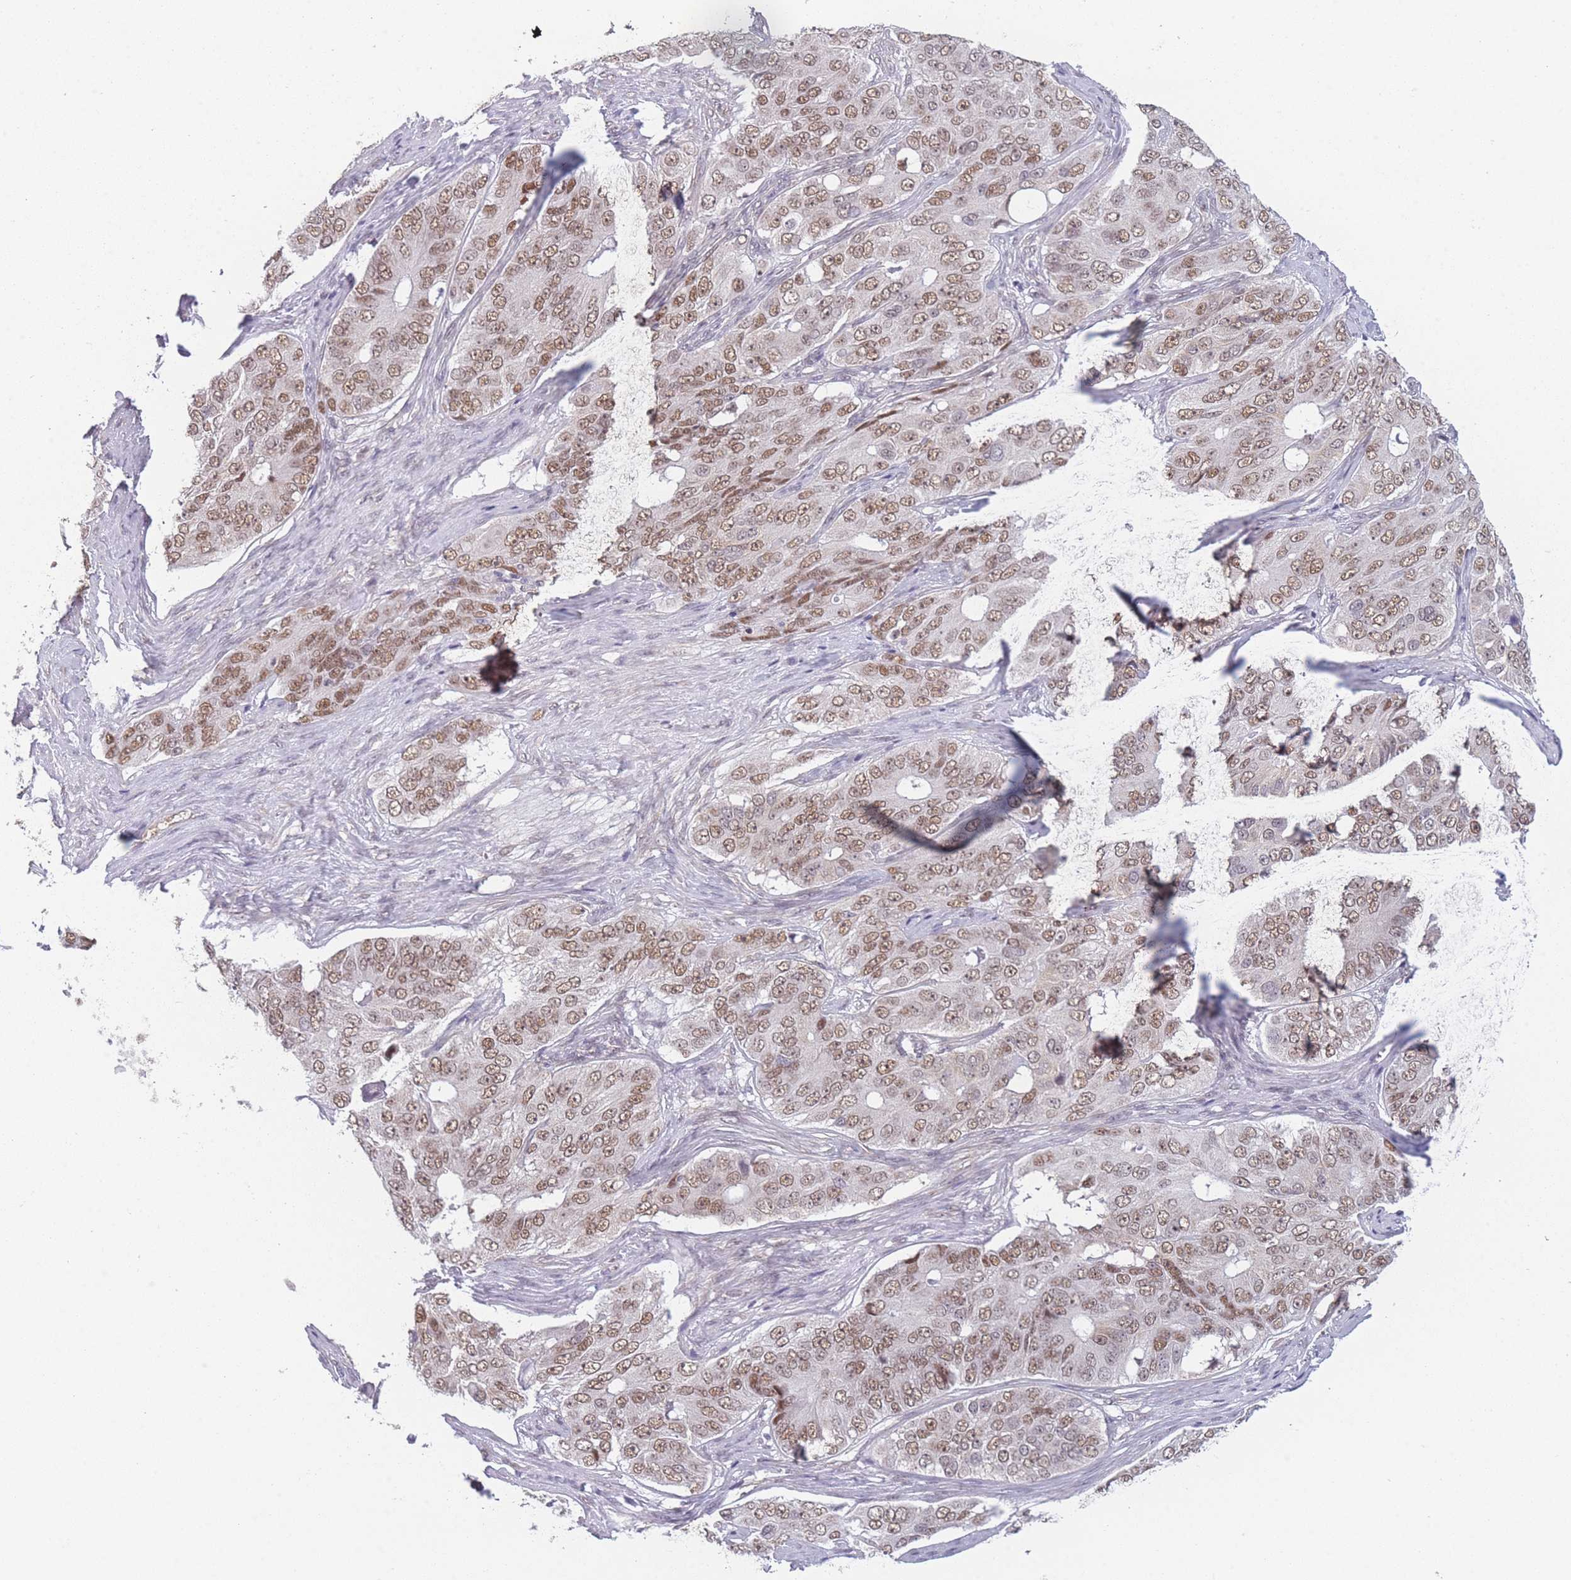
{"staining": {"intensity": "moderate", "quantity": ">75%", "location": "nuclear"}, "tissue": "ovarian cancer", "cell_type": "Tumor cells", "image_type": "cancer", "snomed": [{"axis": "morphology", "description": "Carcinoma, endometroid"}, {"axis": "topography", "description": "Ovary"}], "caption": "Moderate nuclear protein expression is appreciated in about >75% of tumor cells in endometroid carcinoma (ovarian). (Stains: DAB in brown, nuclei in blue, Microscopy: brightfield microscopy at high magnification).", "gene": "SIN3B", "patient": {"sex": "female", "age": 51}}